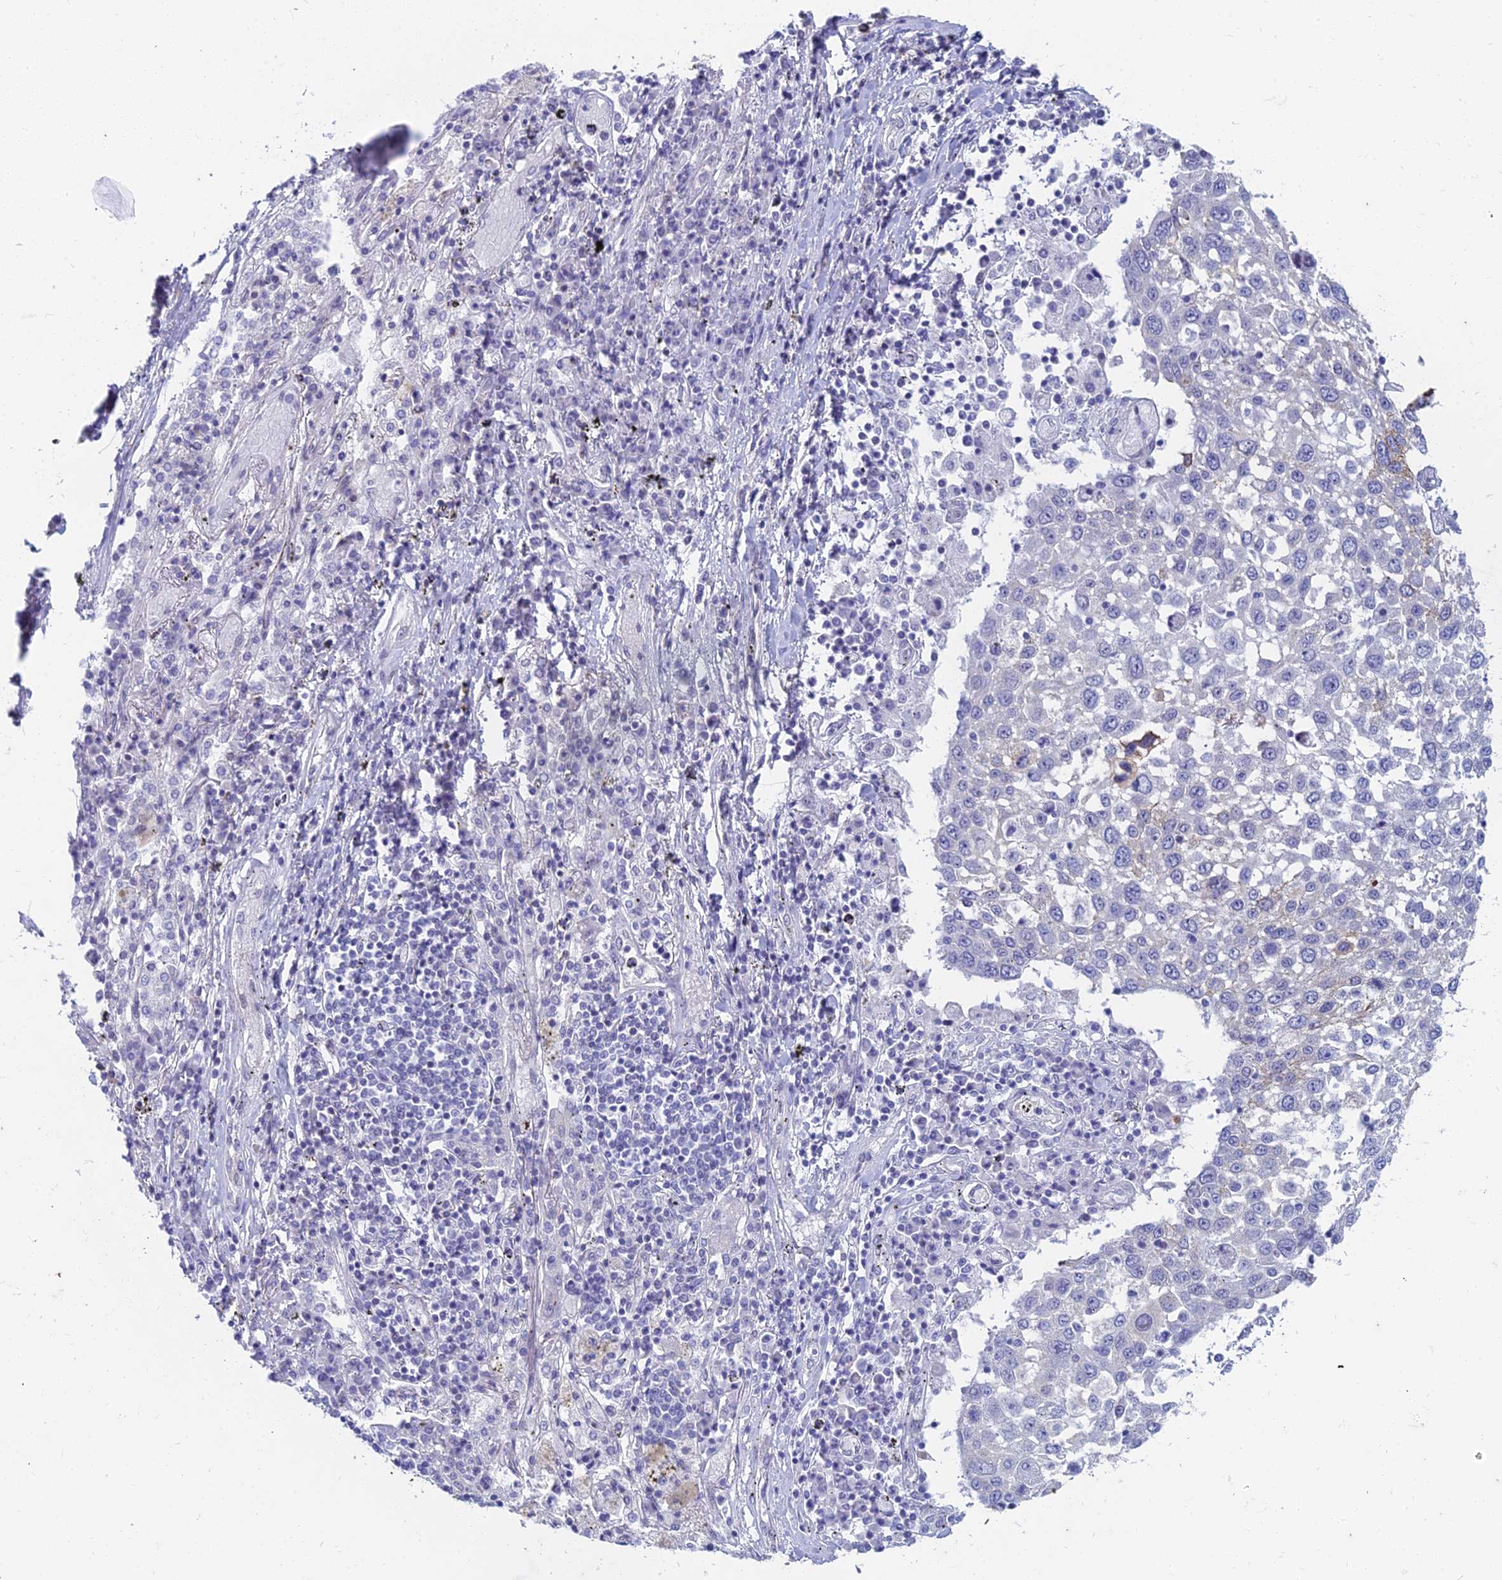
{"staining": {"intensity": "negative", "quantity": "none", "location": "none"}, "tissue": "lung cancer", "cell_type": "Tumor cells", "image_type": "cancer", "snomed": [{"axis": "morphology", "description": "Squamous cell carcinoma, NOS"}, {"axis": "topography", "description": "Lung"}], "caption": "Micrograph shows no significant protein positivity in tumor cells of lung cancer (squamous cell carcinoma).", "gene": "EEF2KMT", "patient": {"sex": "male", "age": 65}}